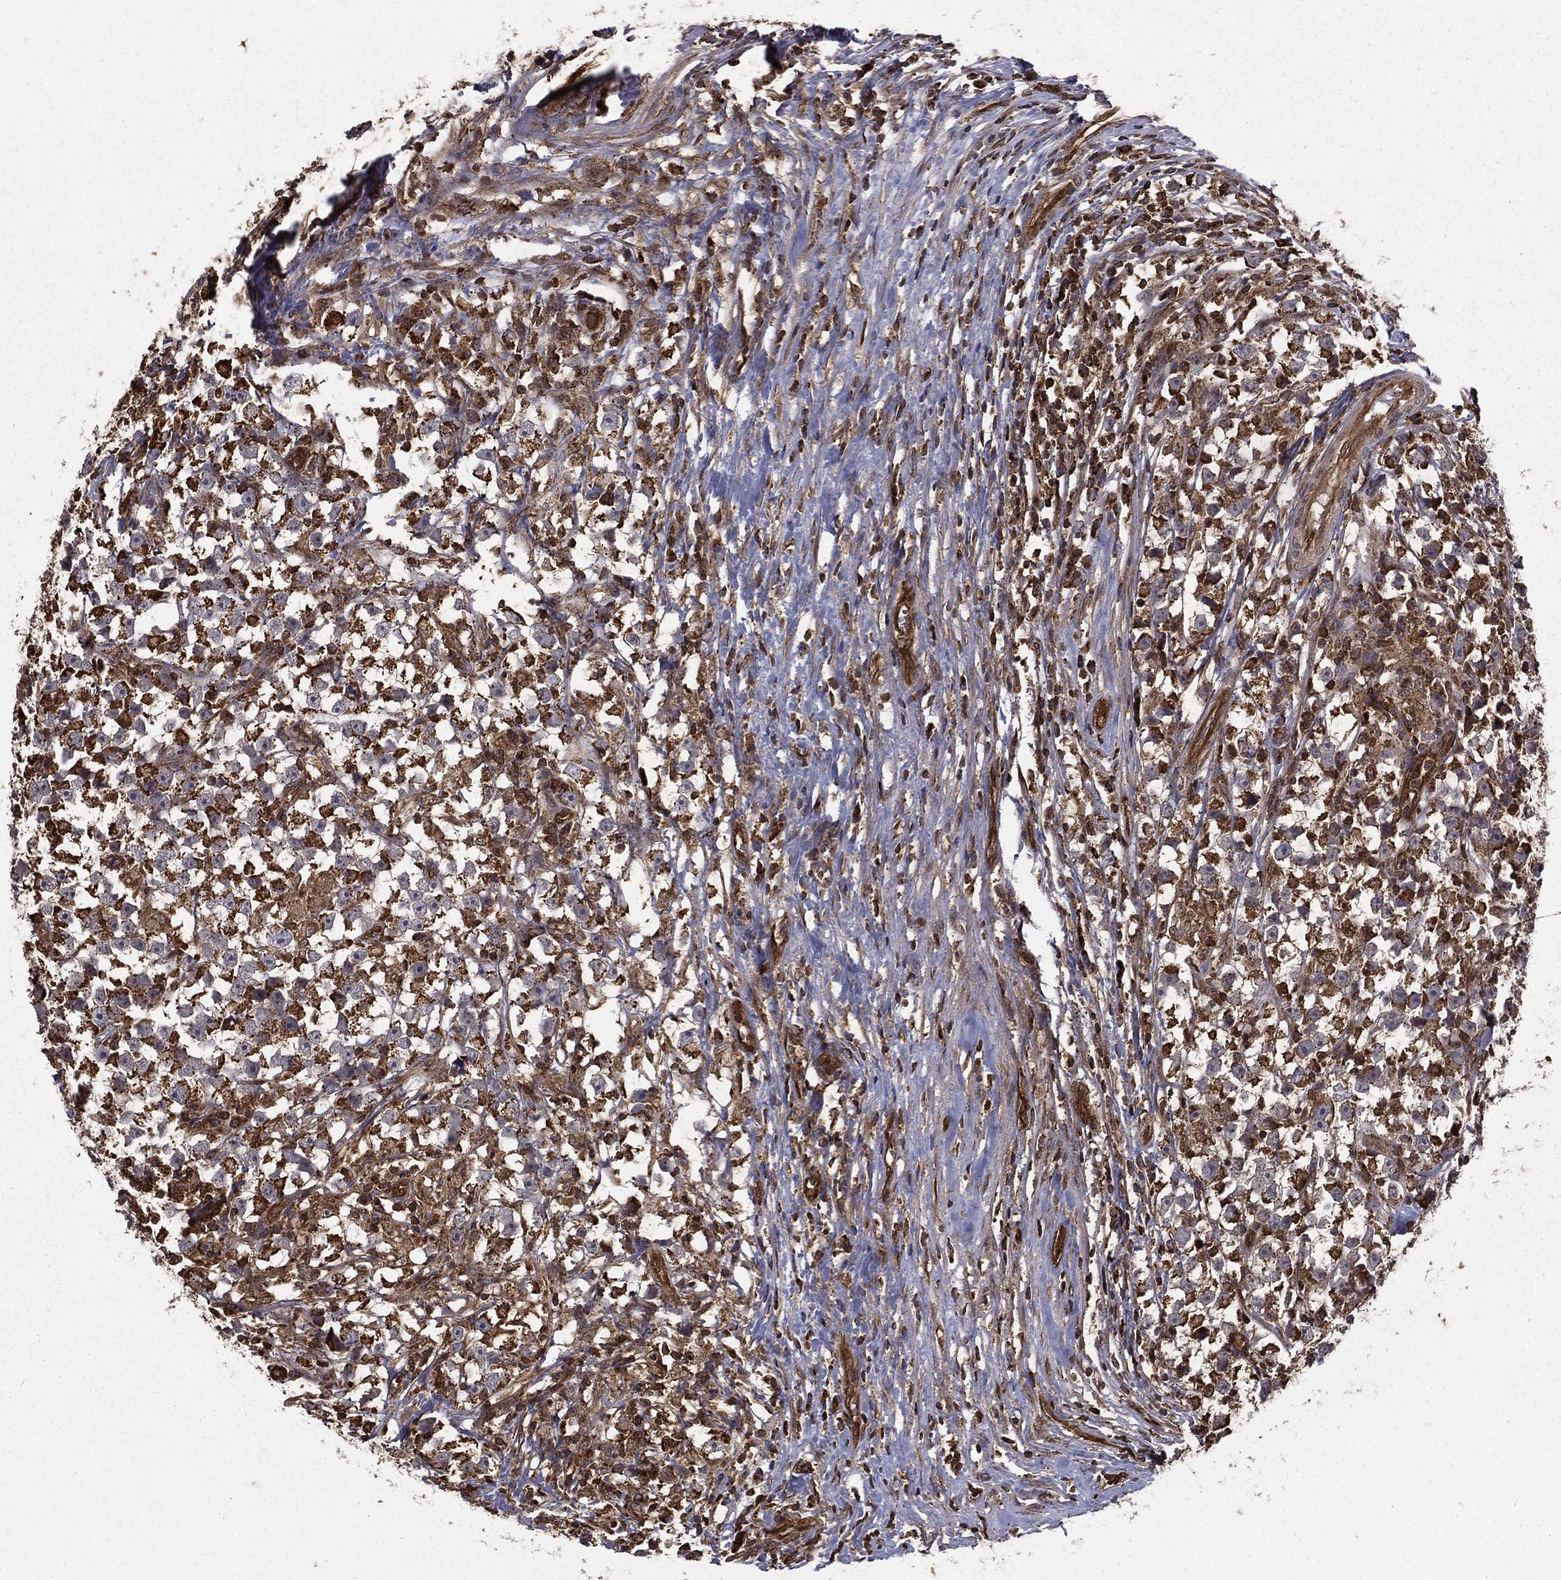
{"staining": {"intensity": "moderate", "quantity": ">75%", "location": "cytoplasmic/membranous"}, "tissue": "testis cancer", "cell_type": "Tumor cells", "image_type": "cancer", "snomed": [{"axis": "morphology", "description": "Seminoma, NOS"}, {"axis": "topography", "description": "Testis"}], "caption": "Testis seminoma stained with DAB IHC displays medium levels of moderate cytoplasmic/membranous staining in approximately >75% of tumor cells. (DAB (3,3'-diaminobenzidine) IHC, brown staining for protein, blue staining for nuclei).", "gene": "RIGI", "patient": {"sex": "male", "age": 33}}